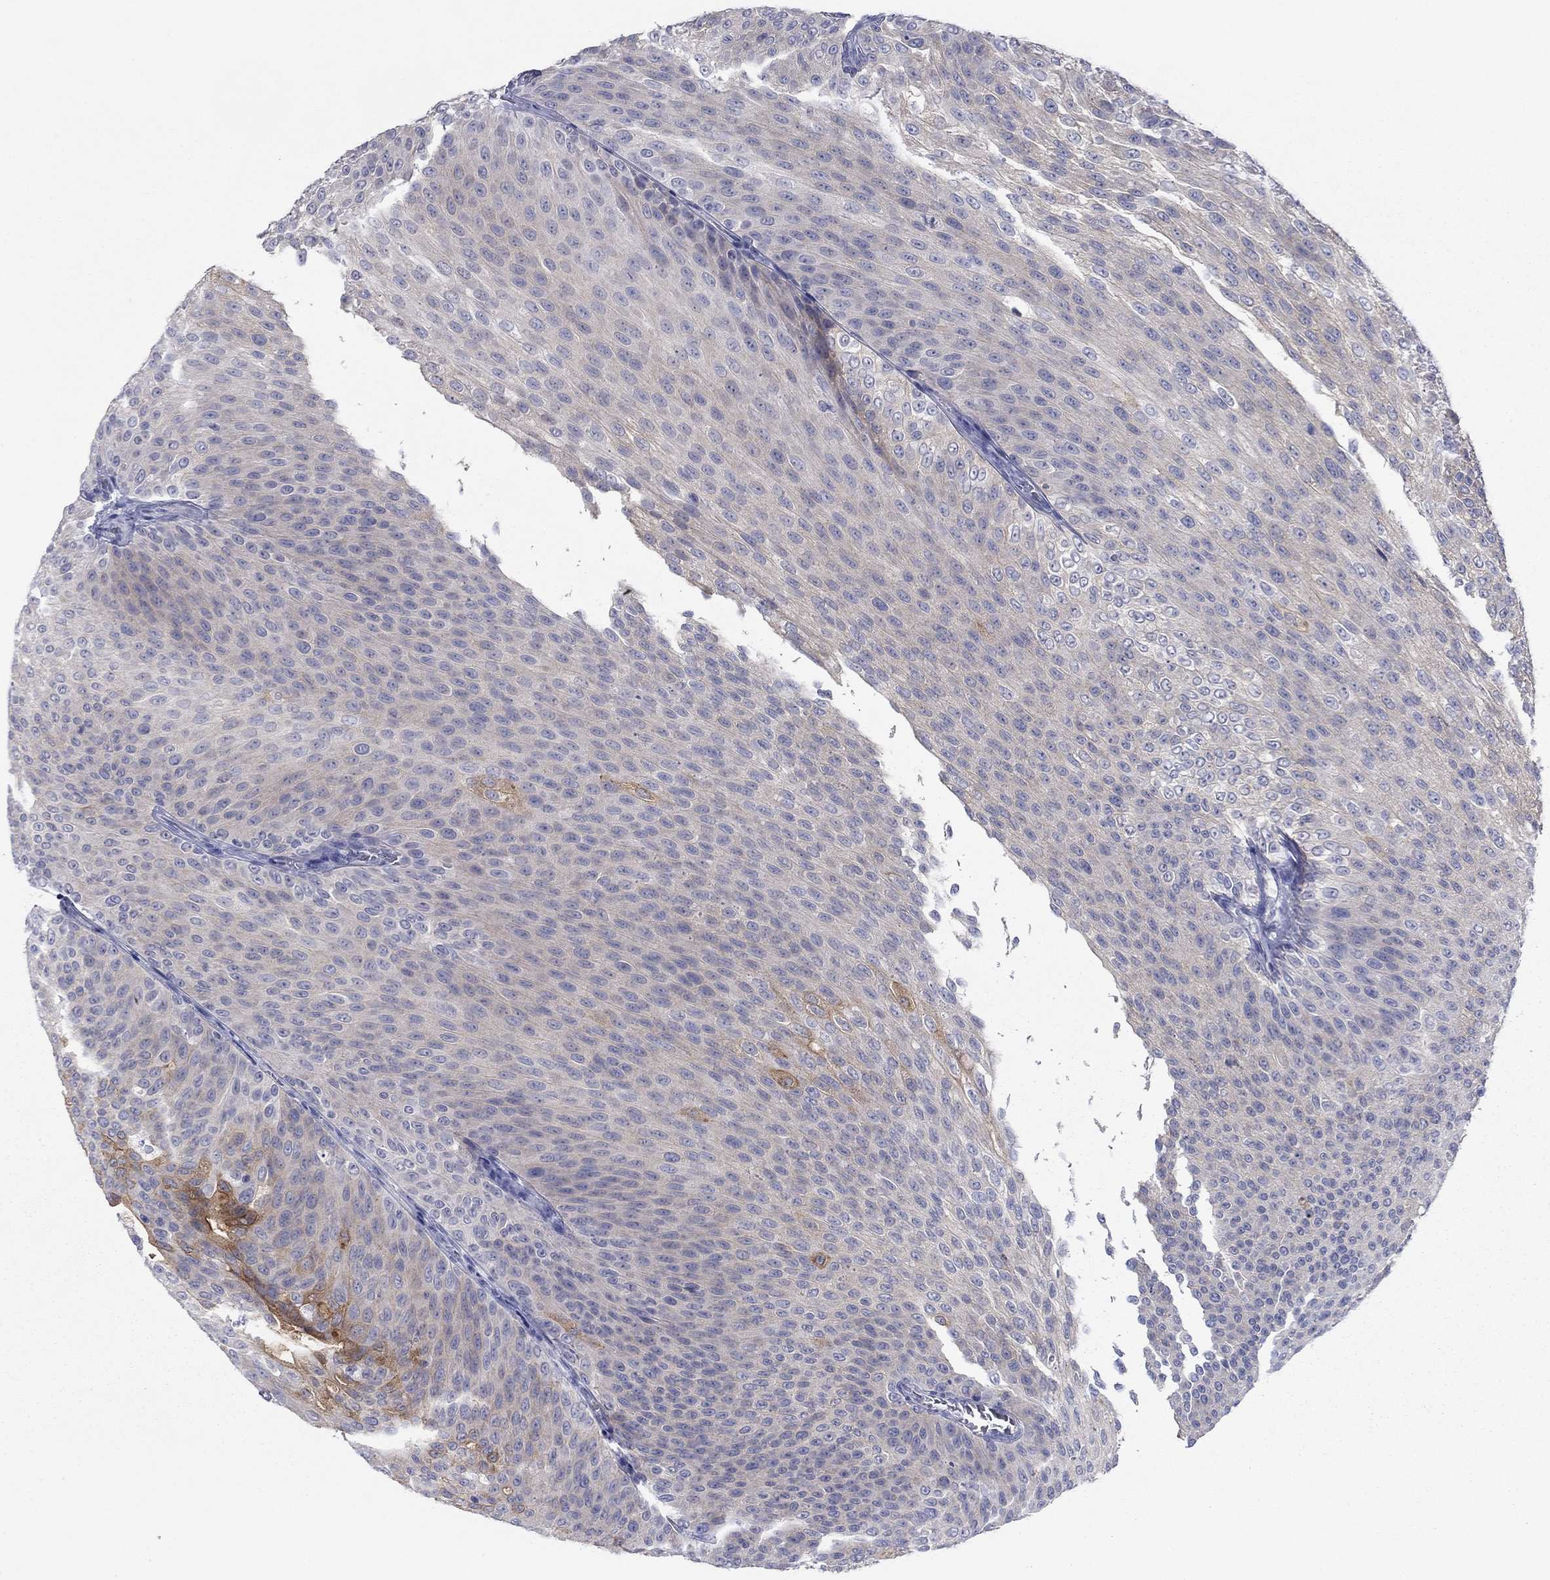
{"staining": {"intensity": "strong", "quantity": "<25%", "location": "cytoplasmic/membranous"}, "tissue": "urothelial cancer", "cell_type": "Tumor cells", "image_type": "cancer", "snomed": [{"axis": "morphology", "description": "Urothelial carcinoma, Low grade"}, {"axis": "topography", "description": "Ureter, NOS"}, {"axis": "topography", "description": "Urinary bladder"}], "caption": "DAB immunohistochemical staining of urothelial cancer displays strong cytoplasmic/membranous protein expression in approximately <25% of tumor cells. The staining was performed using DAB (3,3'-diaminobenzidine), with brown indicating positive protein expression. Nuclei are stained blue with hematoxylin.", "gene": "PLS1", "patient": {"sex": "male", "age": 78}}